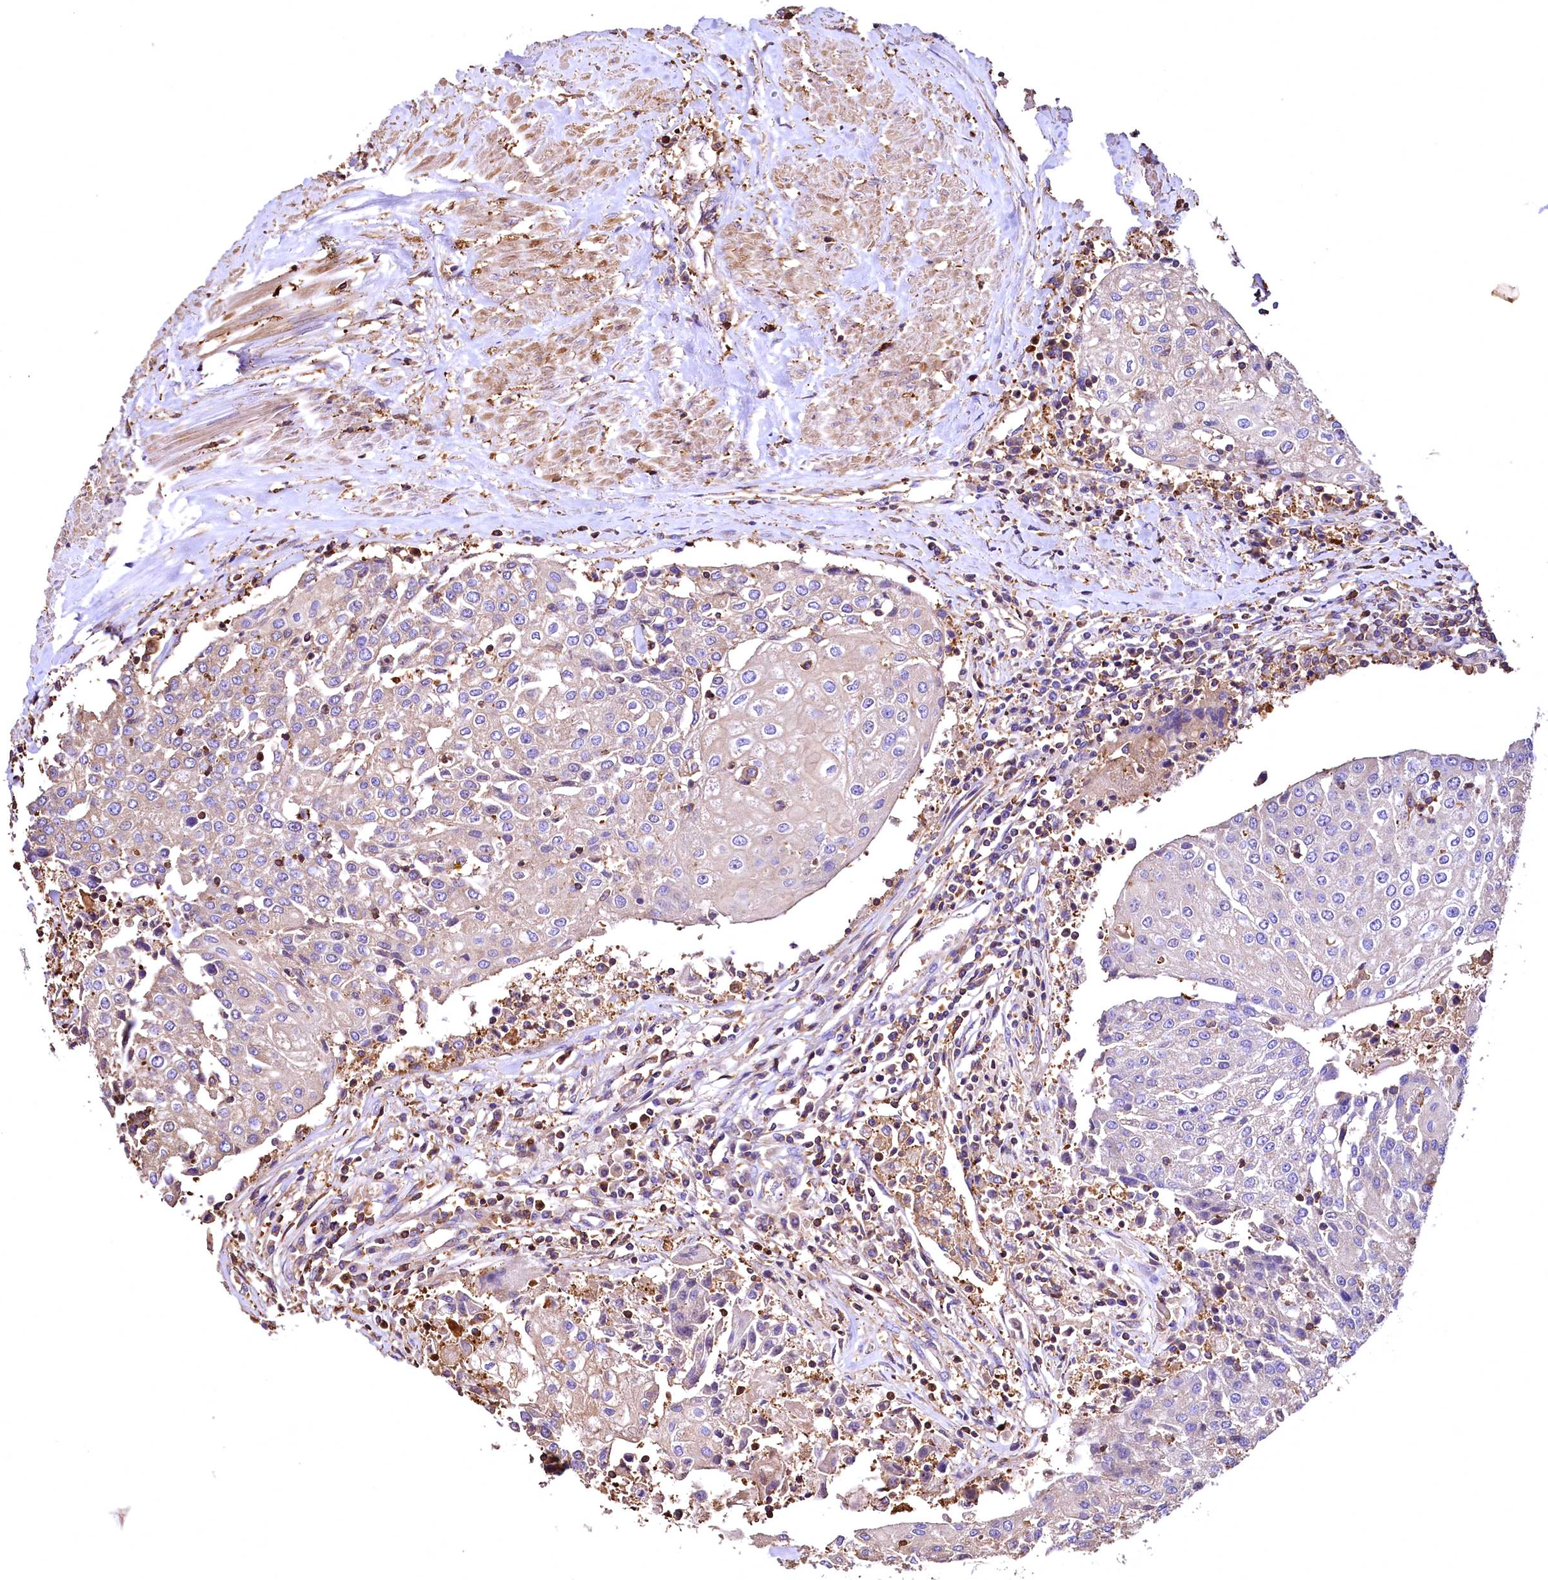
{"staining": {"intensity": "negative", "quantity": "none", "location": "none"}, "tissue": "urothelial cancer", "cell_type": "Tumor cells", "image_type": "cancer", "snomed": [{"axis": "morphology", "description": "Urothelial carcinoma, High grade"}, {"axis": "topography", "description": "Urinary bladder"}], "caption": "A high-resolution photomicrograph shows IHC staining of urothelial cancer, which demonstrates no significant positivity in tumor cells.", "gene": "RARS2", "patient": {"sex": "female", "age": 85}}